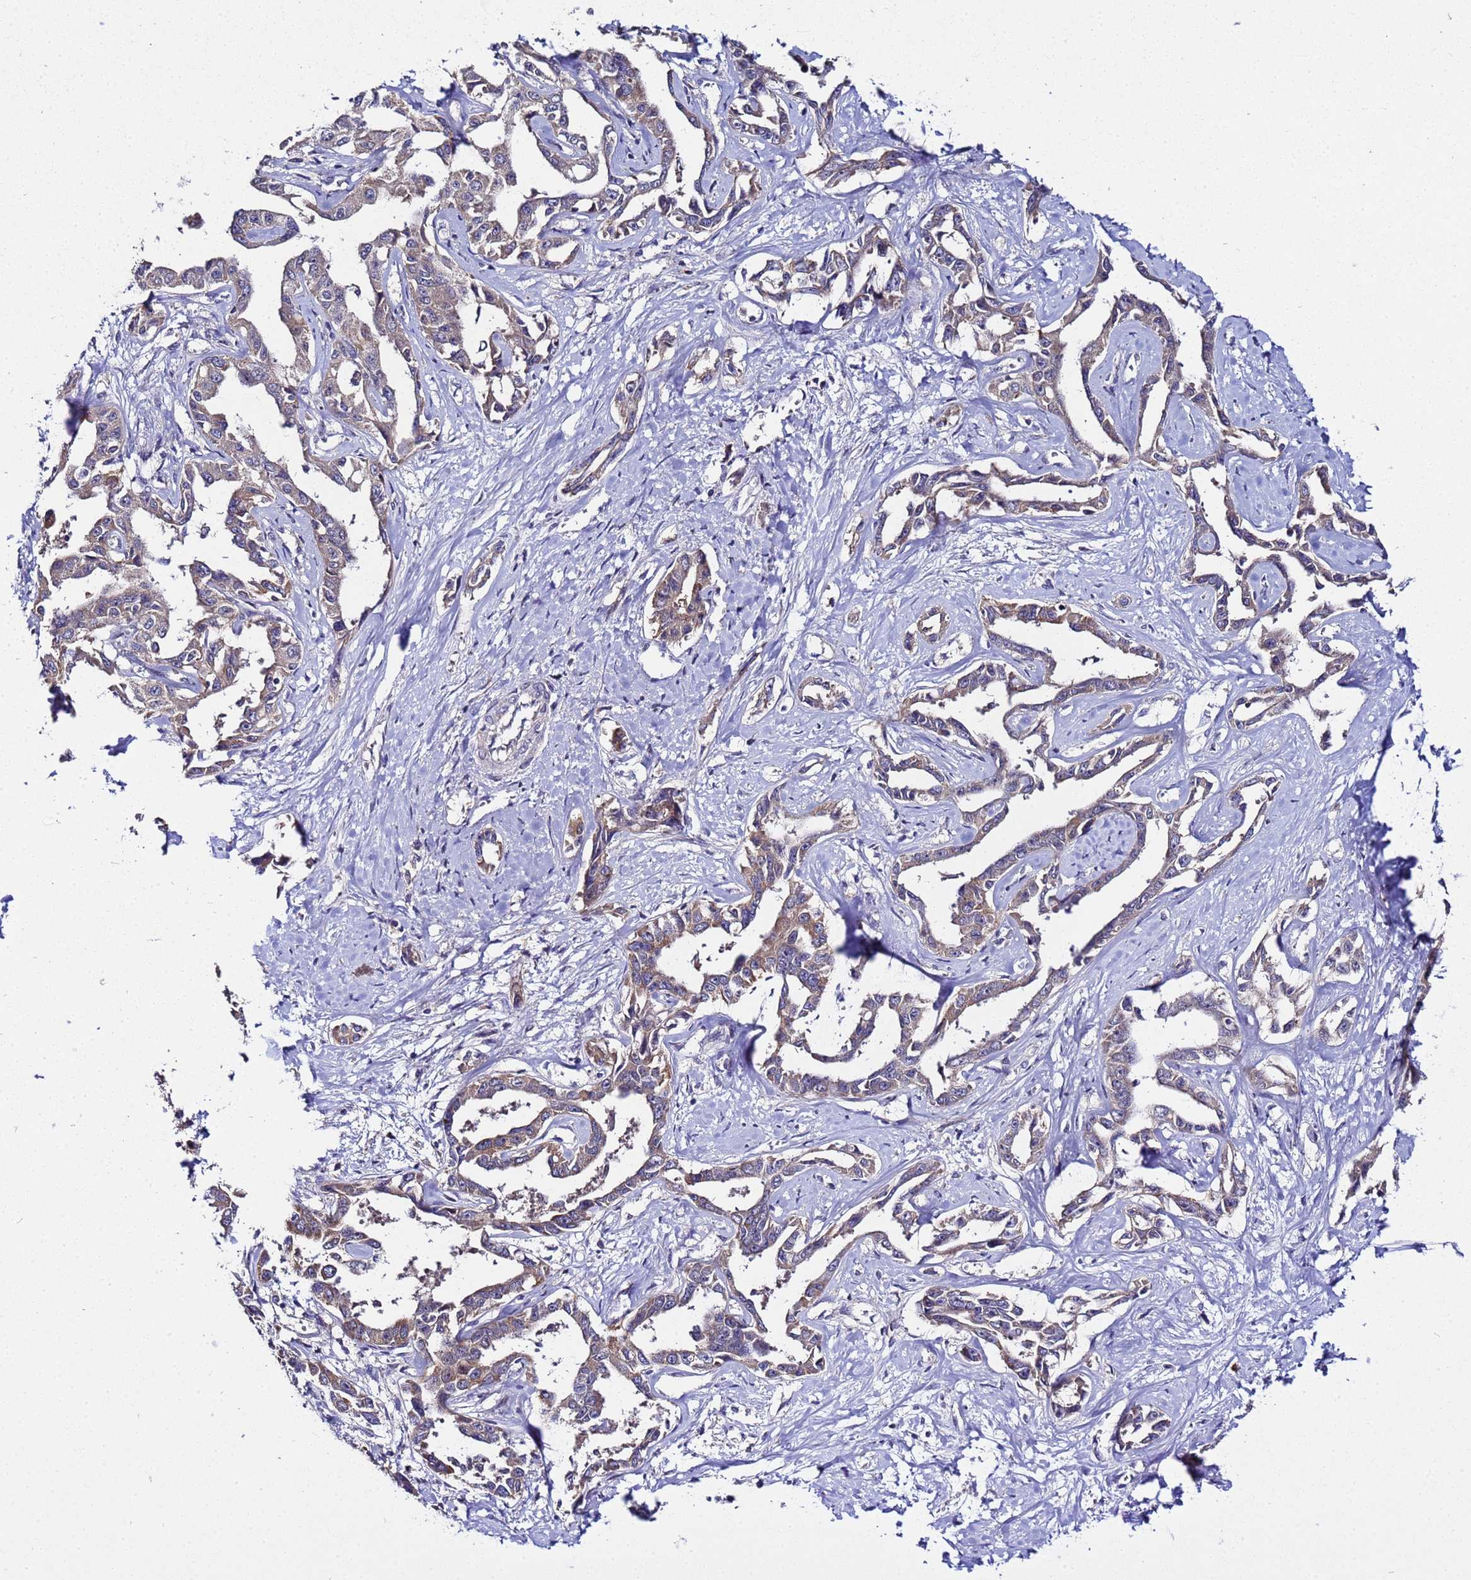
{"staining": {"intensity": "moderate", "quantity": ">75%", "location": "cytoplasmic/membranous"}, "tissue": "liver cancer", "cell_type": "Tumor cells", "image_type": "cancer", "snomed": [{"axis": "morphology", "description": "Cholangiocarcinoma"}, {"axis": "topography", "description": "Liver"}], "caption": "Liver cancer (cholangiocarcinoma) stained with a protein marker reveals moderate staining in tumor cells.", "gene": "PLXDC2", "patient": {"sex": "male", "age": 59}}